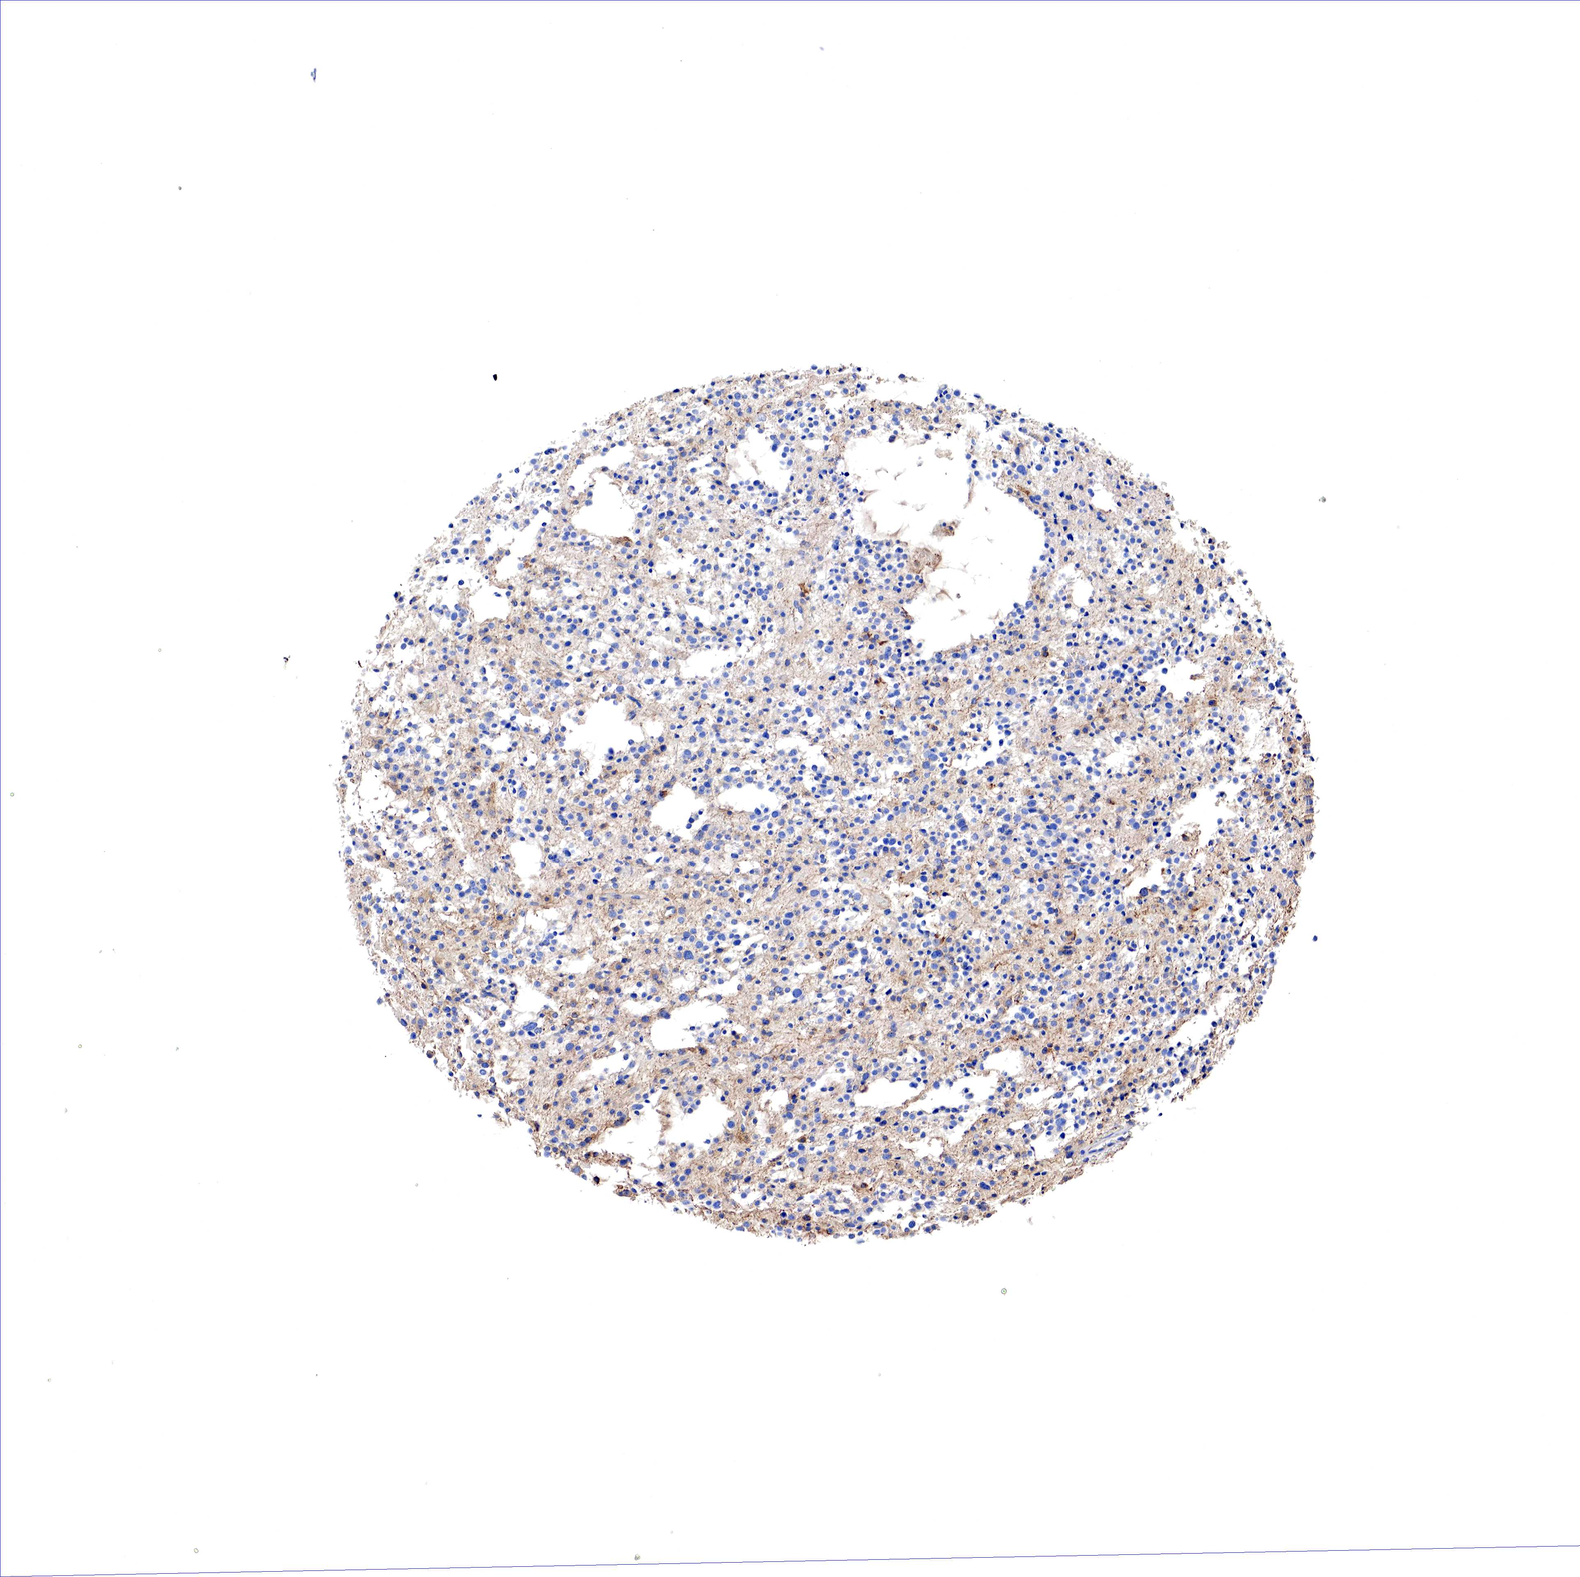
{"staining": {"intensity": "weak", "quantity": ">75%", "location": "cytoplasmic/membranous"}, "tissue": "glioma", "cell_type": "Tumor cells", "image_type": "cancer", "snomed": [{"axis": "morphology", "description": "Glioma, malignant, Low grade"}, {"axis": "topography", "description": "Brain"}], "caption": "Immunohistochemical staining of glioma shows weak cytoplasmic/membranous protein positivity in approximately >75% of tumor cells. Nuclei are stained in blue.", "gene": "TPM1", "patient": {"sex": "female", "age": 36}}